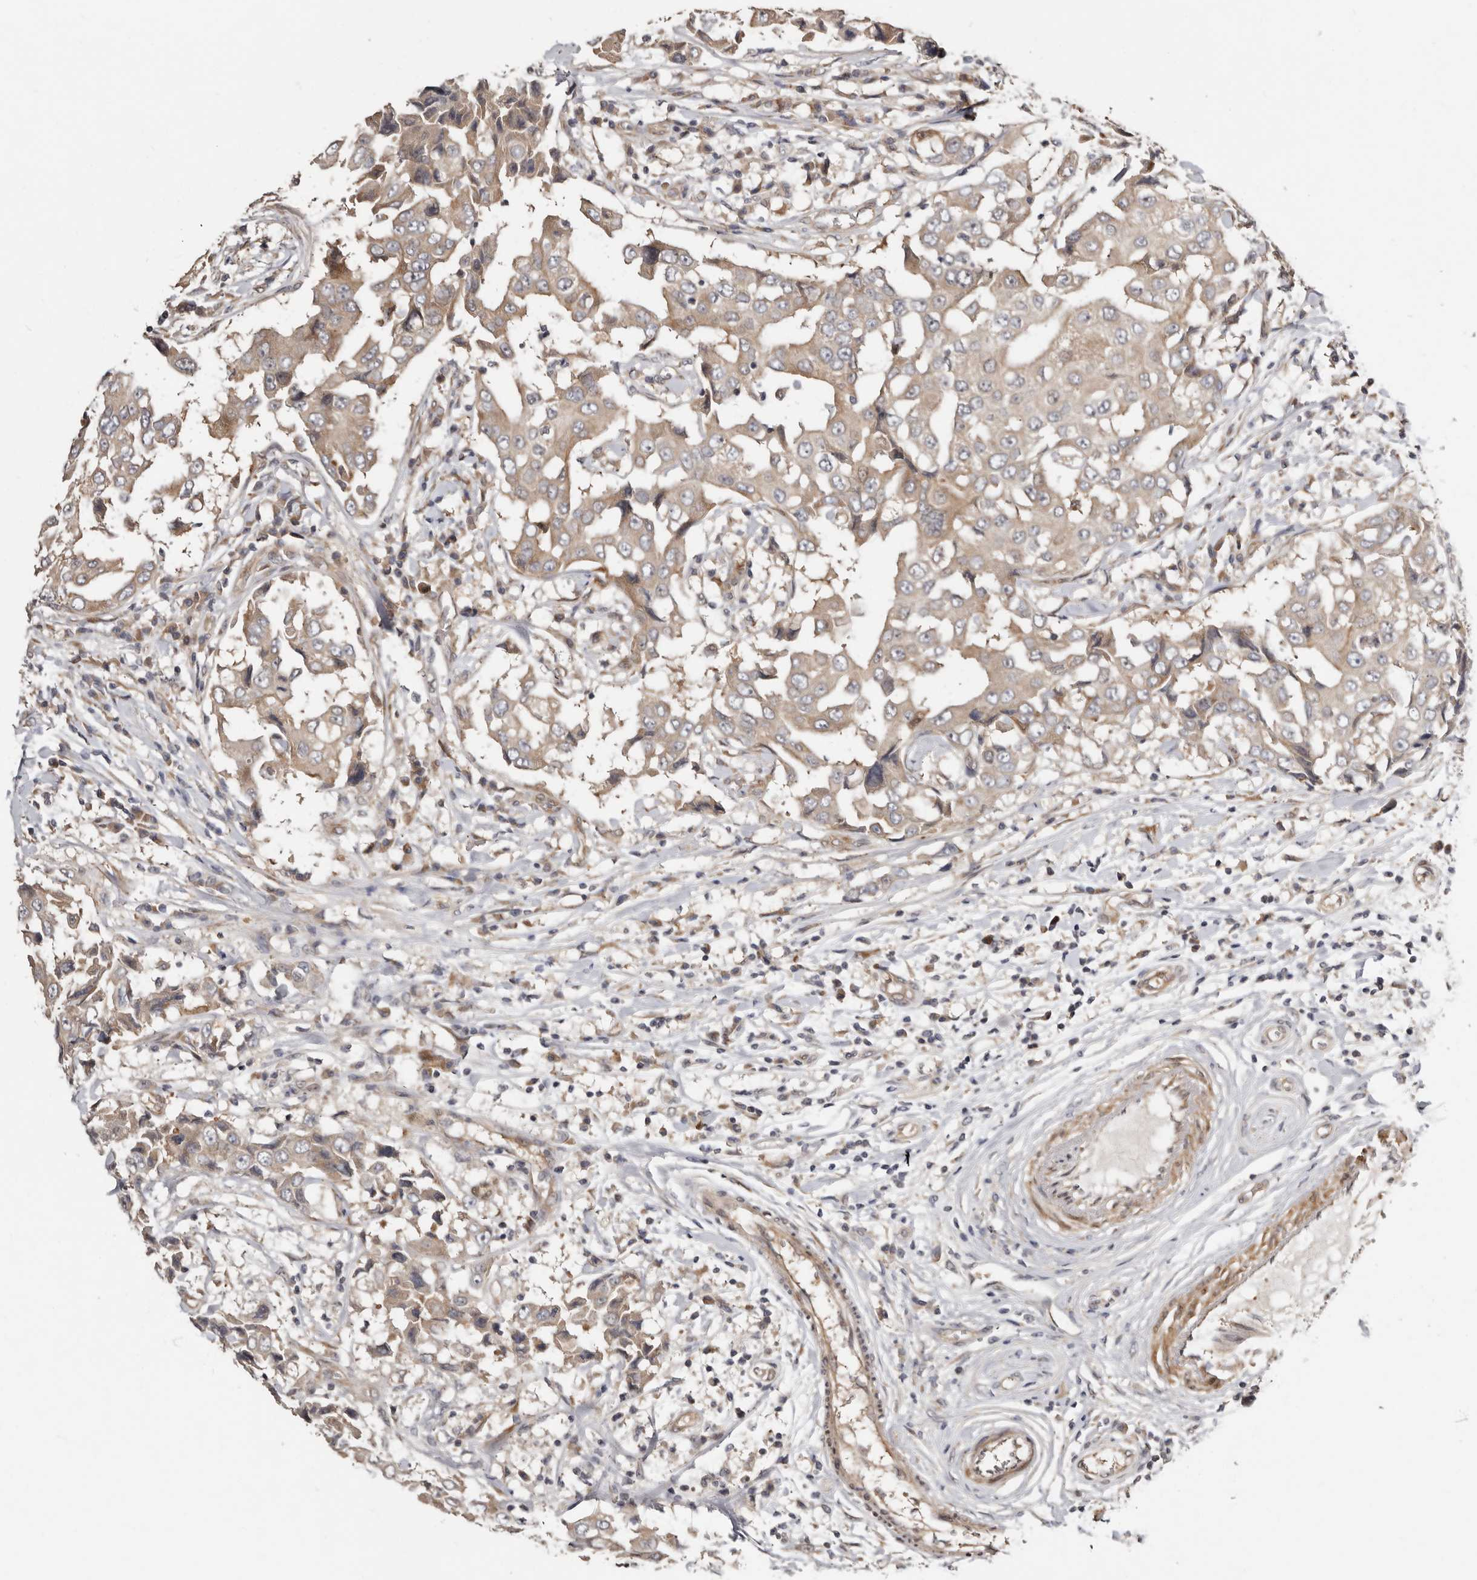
{"staining": {"intensity": "weak", "quantity": ">75%", "location": "cytoplasmic/membranous"}, "tissue": "breast cancer", "cell_type": "Tumor cells", "image_type": "cancer", "snomed": [{"axis": "morphology", "description": "Duct carcinoma"}, {"axis": "topography", "description": "Breast"}], "caption": "The immunohistochemical stain highlights weak cytoplasmic/membranous positivity in tumor cells of breast cancer tissue.", "gene": "SBDS", "patient": {"sex": "female", "age": 27}}